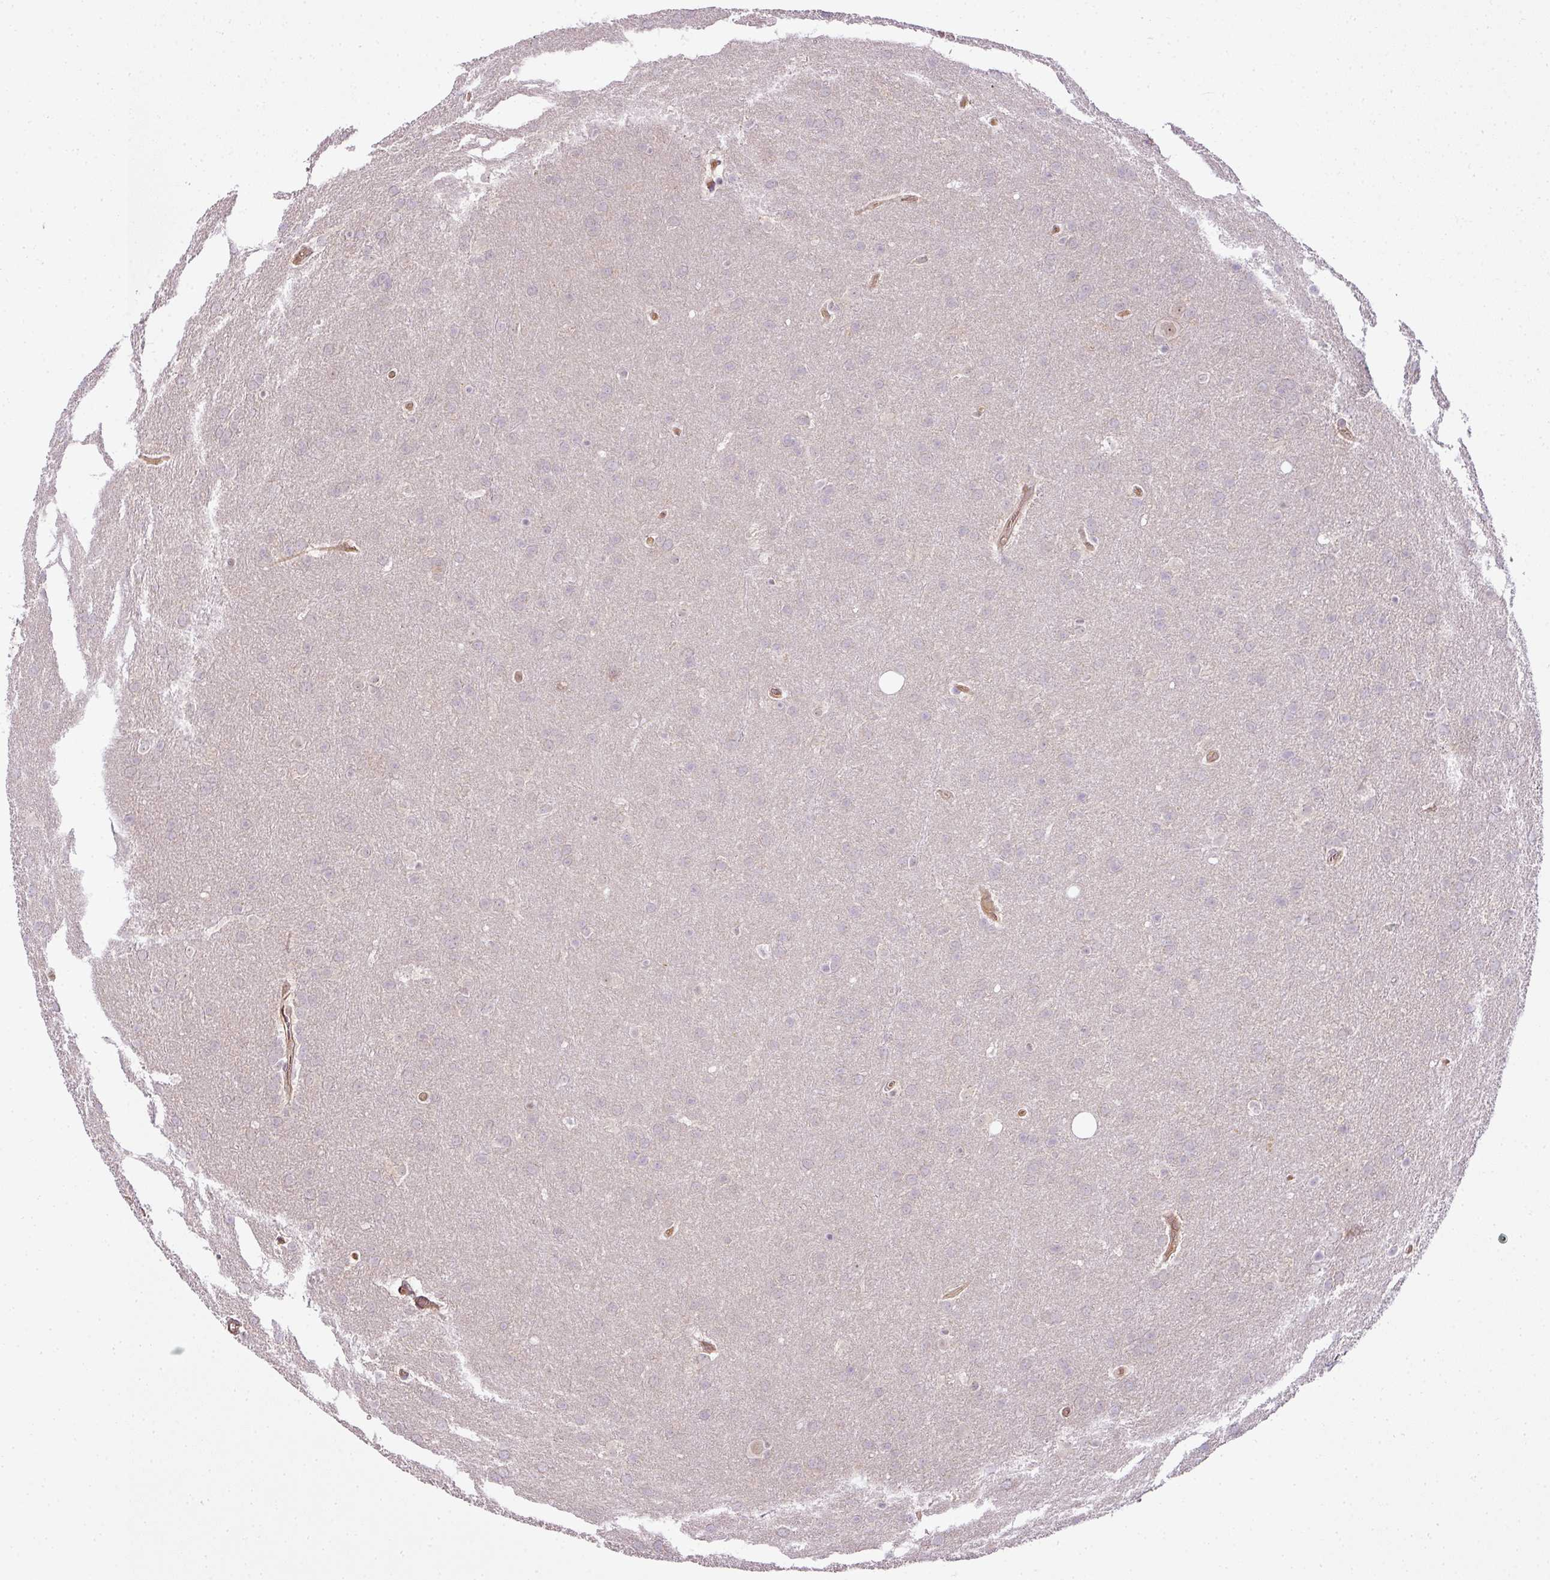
{"staining": {"intensity": "negative", "quantity": "none", "location": "none"}, "tissue": "glioma", "cell_type": "Tumor cells", "image_type": "cancer", "snomed": [{"axis": "morphology", "description": "Glioma, malignant, Low grade"}, {"axis": "topography", "description": "Brain"}], "caption": "Human glioma stained for a protein using IHC reveals no expression in tumor cells.", "gene": "LY75", "patient": {"sex": "female", "age": 32}}